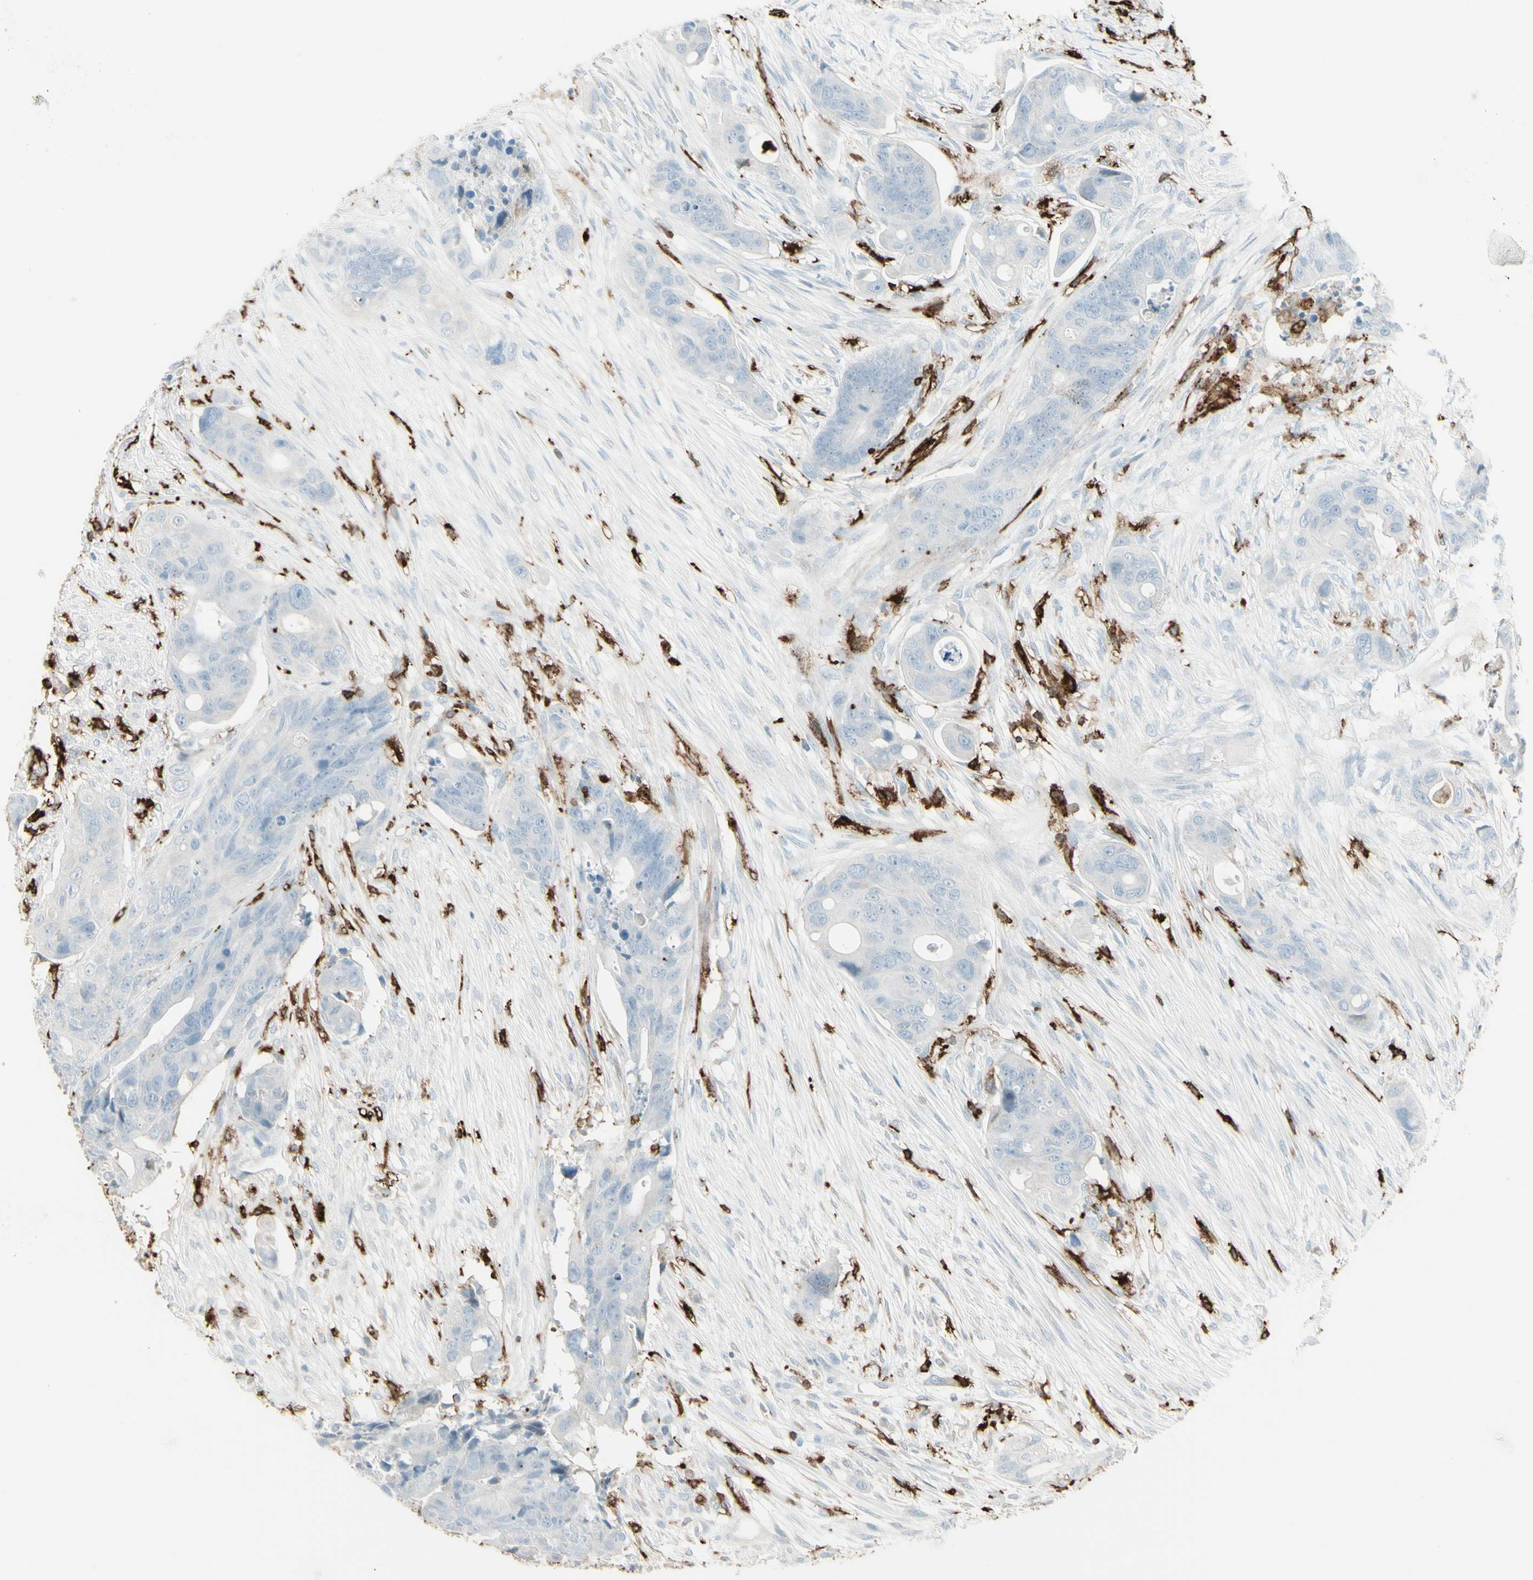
{"staining": {"intensity": "negative", "quantity": "none", "location": "none"}, "tissue": "colorectal cancer", "cell_type": "Tumor cells", "image_type": "cancer", "snomed": [{"axis": "morphology", "description": "Adenocarcinoma, NOS"}, {"axis": "topography", "description": "Colon"}], "caption": "IHC image of human colorectal cancer stained for a protein (brown), which exhibits no positivity in tumor cells.", "gene": "HLA-DPB1", "patient": {"sex": "female", "age": 57}}